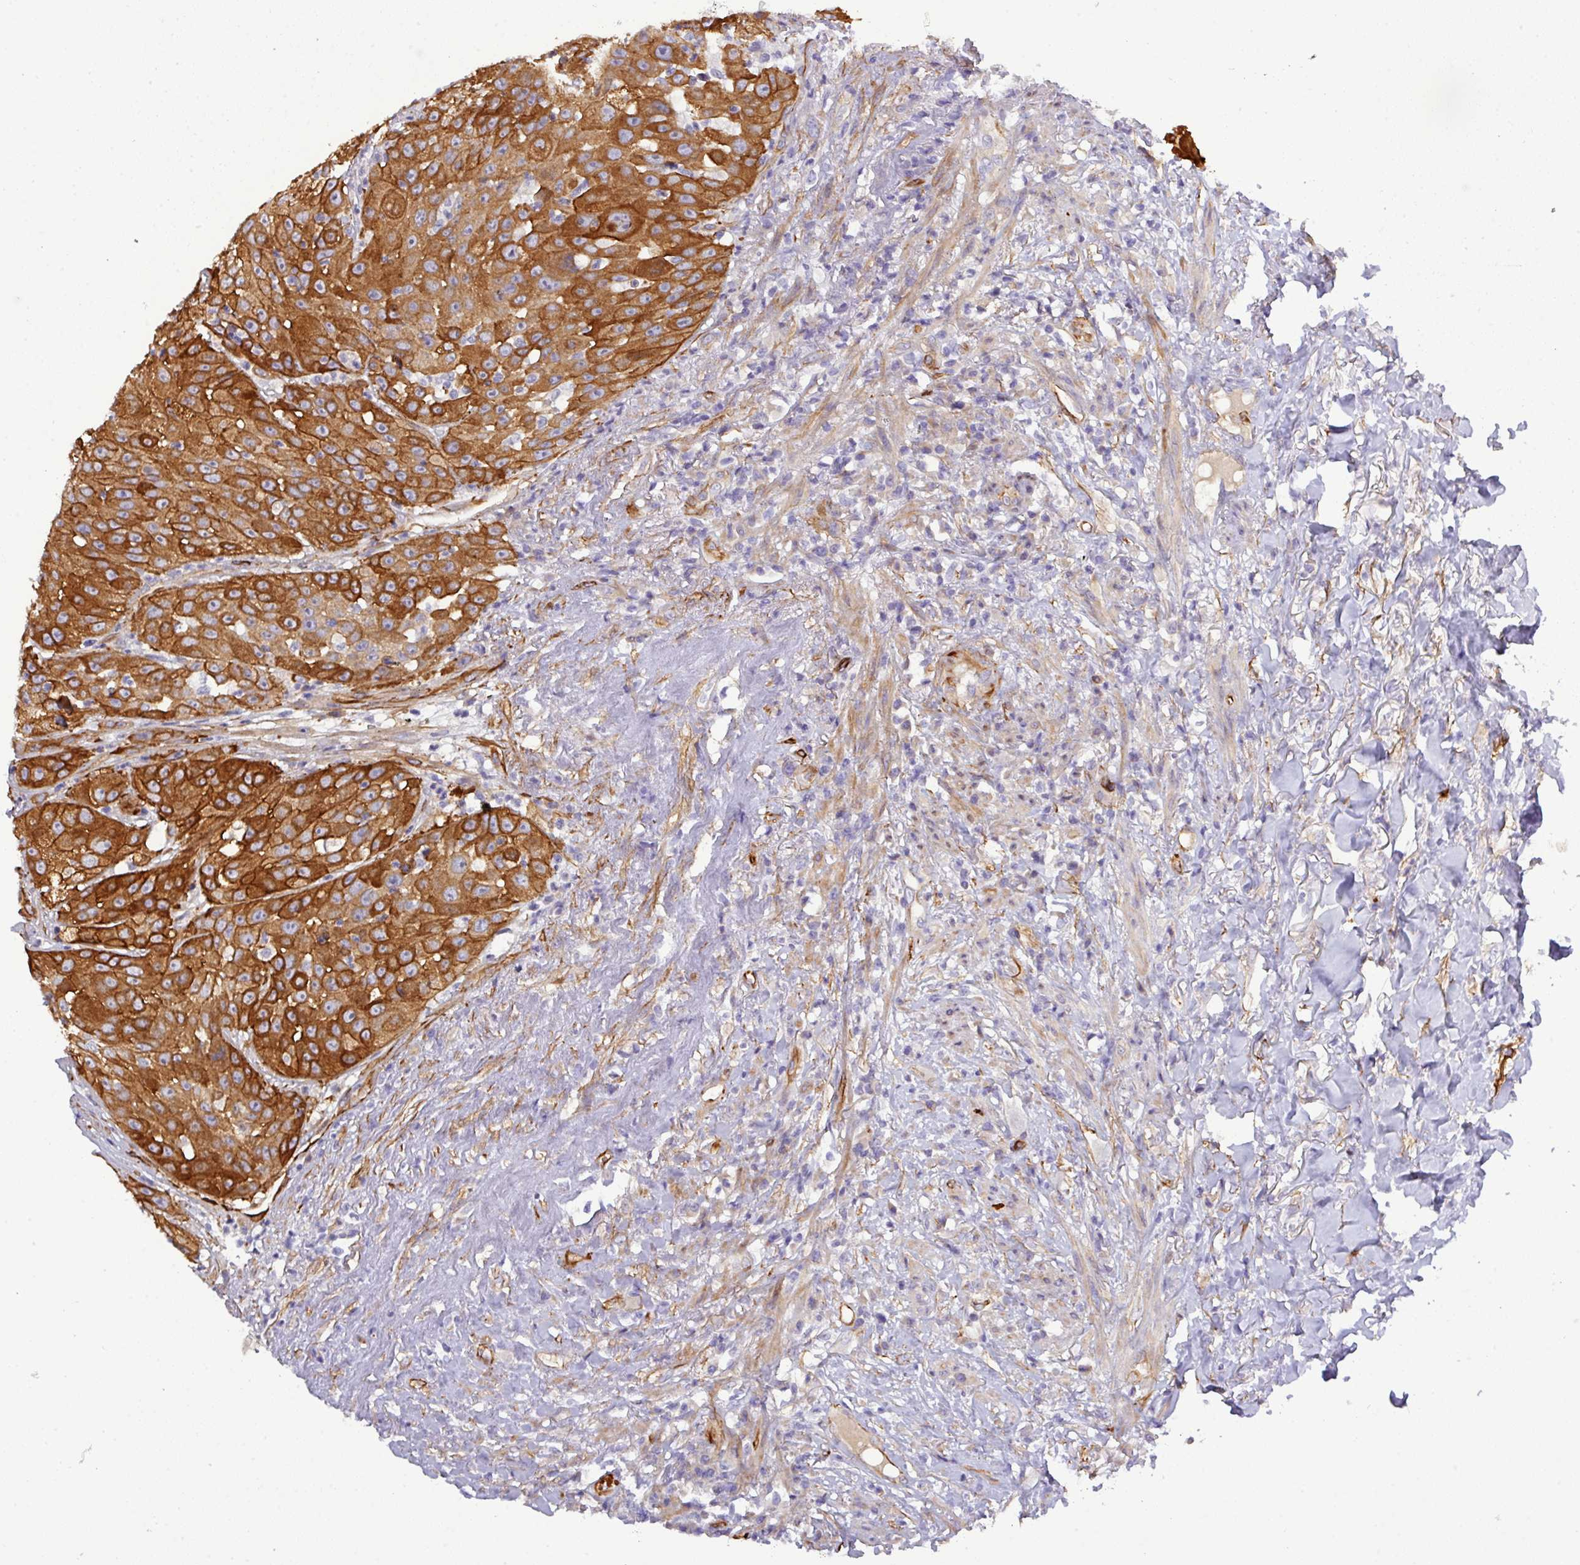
{"staining": {"intensity": "strong", "quantity": ">75%", "location": "cytoplasmic/membranous"}, "tissue": "head and neck cancer", "cell_type": "Tumor cells", "image_type": "cancer", "snomed": [{"axis": "morphology", "description": "Squamous cell carcinoma, NOS"}, {"axis": "topography", "description": "Head-Neck"}], "caption": "Head and neck squamous cell carcinoma was stained to show a protein in brown. There is high levels of strong cytoplasmic/membranous staining in about >75% of tumor cells.", "gene": "PARD6A", "patient": {"sex": "male", "age": 83}}